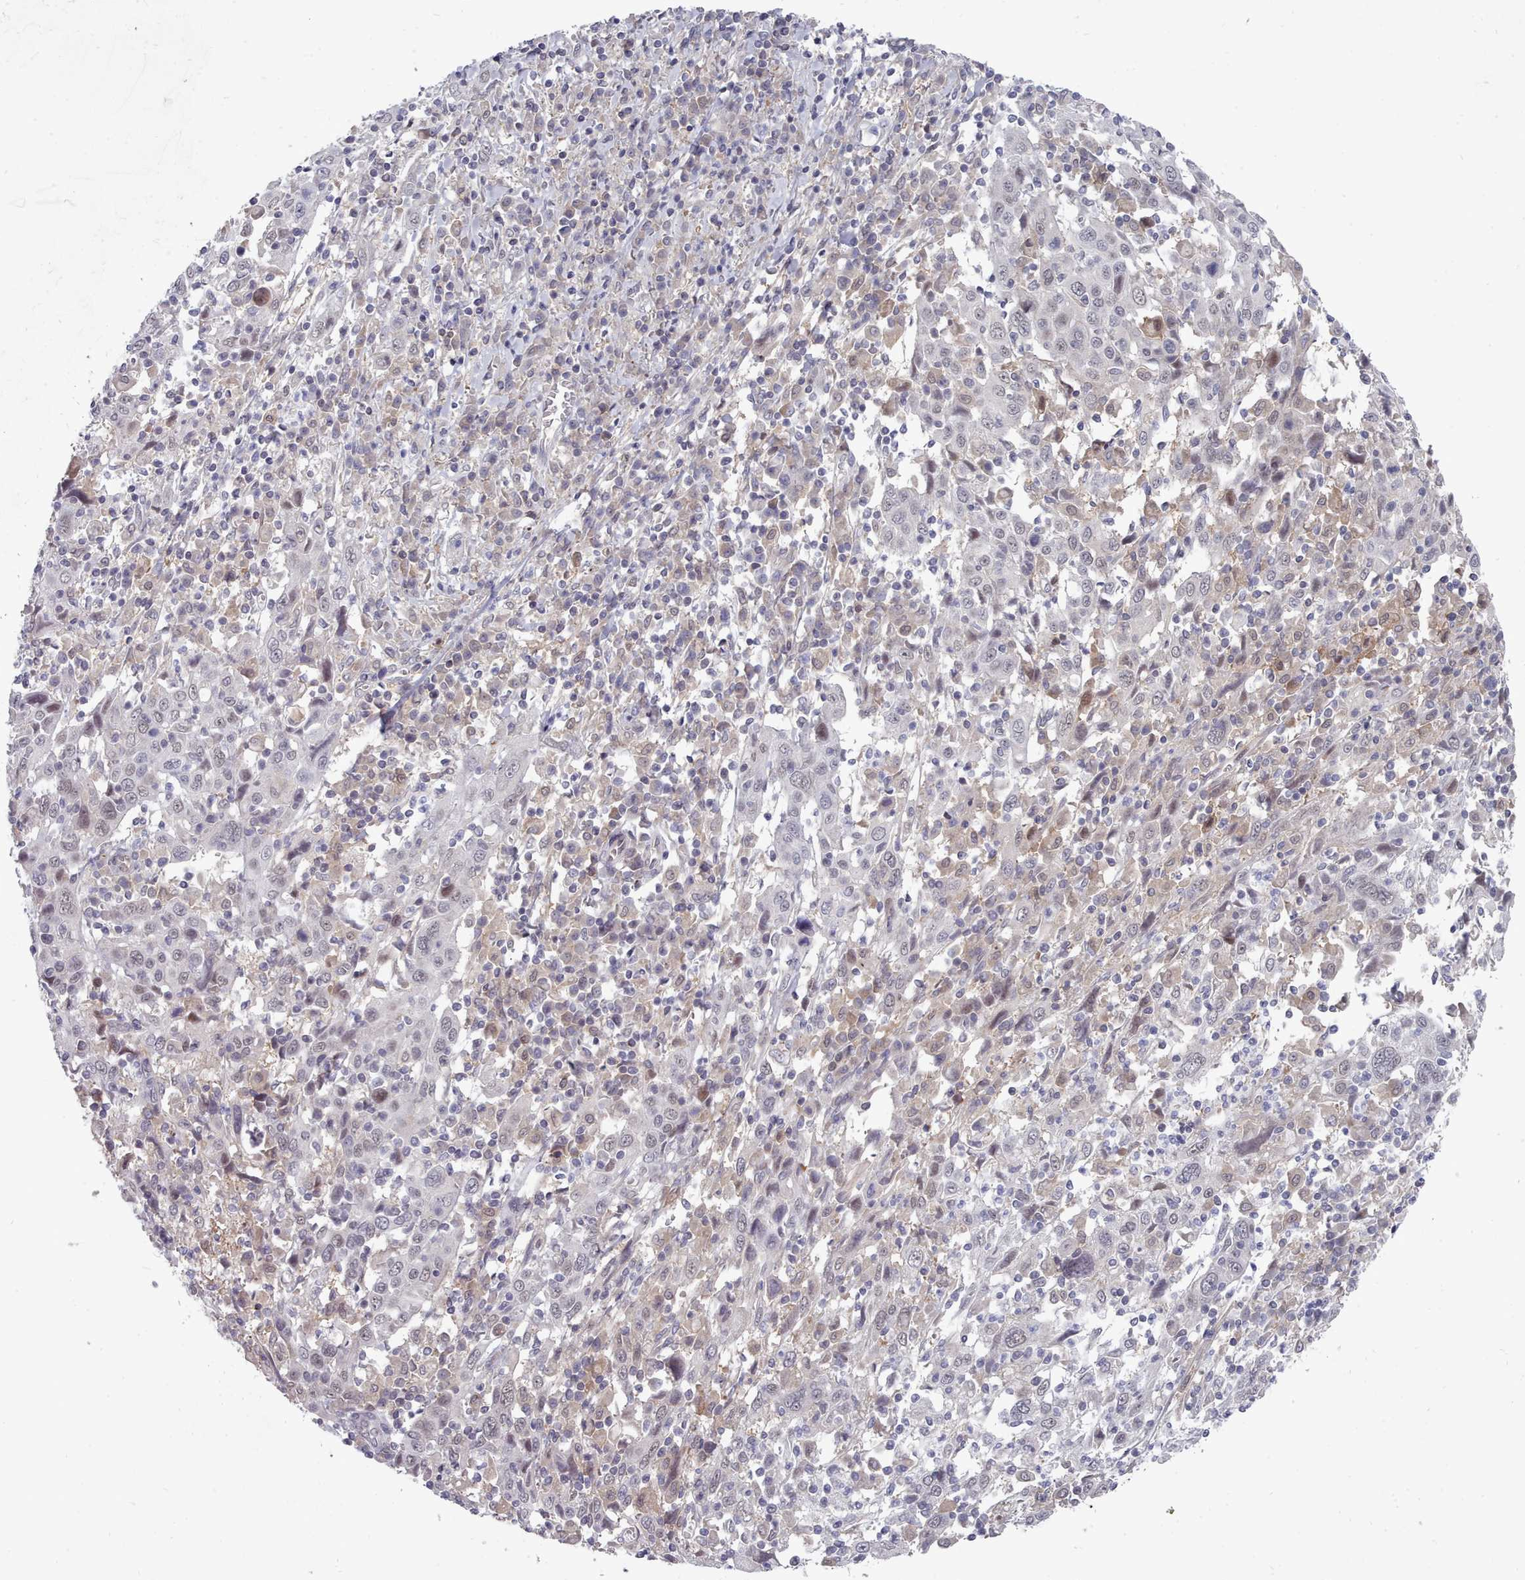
{"staining": {"intensity": "weak", "quantity": "<25%", "location": "nuclear"}, "tissue": "cervical cancer", "cell_type": "Tumor cells", "image_type": "cancer", "snomed": [{"axis": "morphology", "description": "Squamous cell carcinoma, NOS"}, {"axis": "topography", "description": "Cervix"}], "caption": "Immunohistochemistry (IHC) photomicrograph of neoplastic tissue: cervical squamous cell carcinoma stained with DAB shows no significant protein staining in tumor cells.", "gene": "GINS1", "patient": {"sex": "female", "age": 46}}